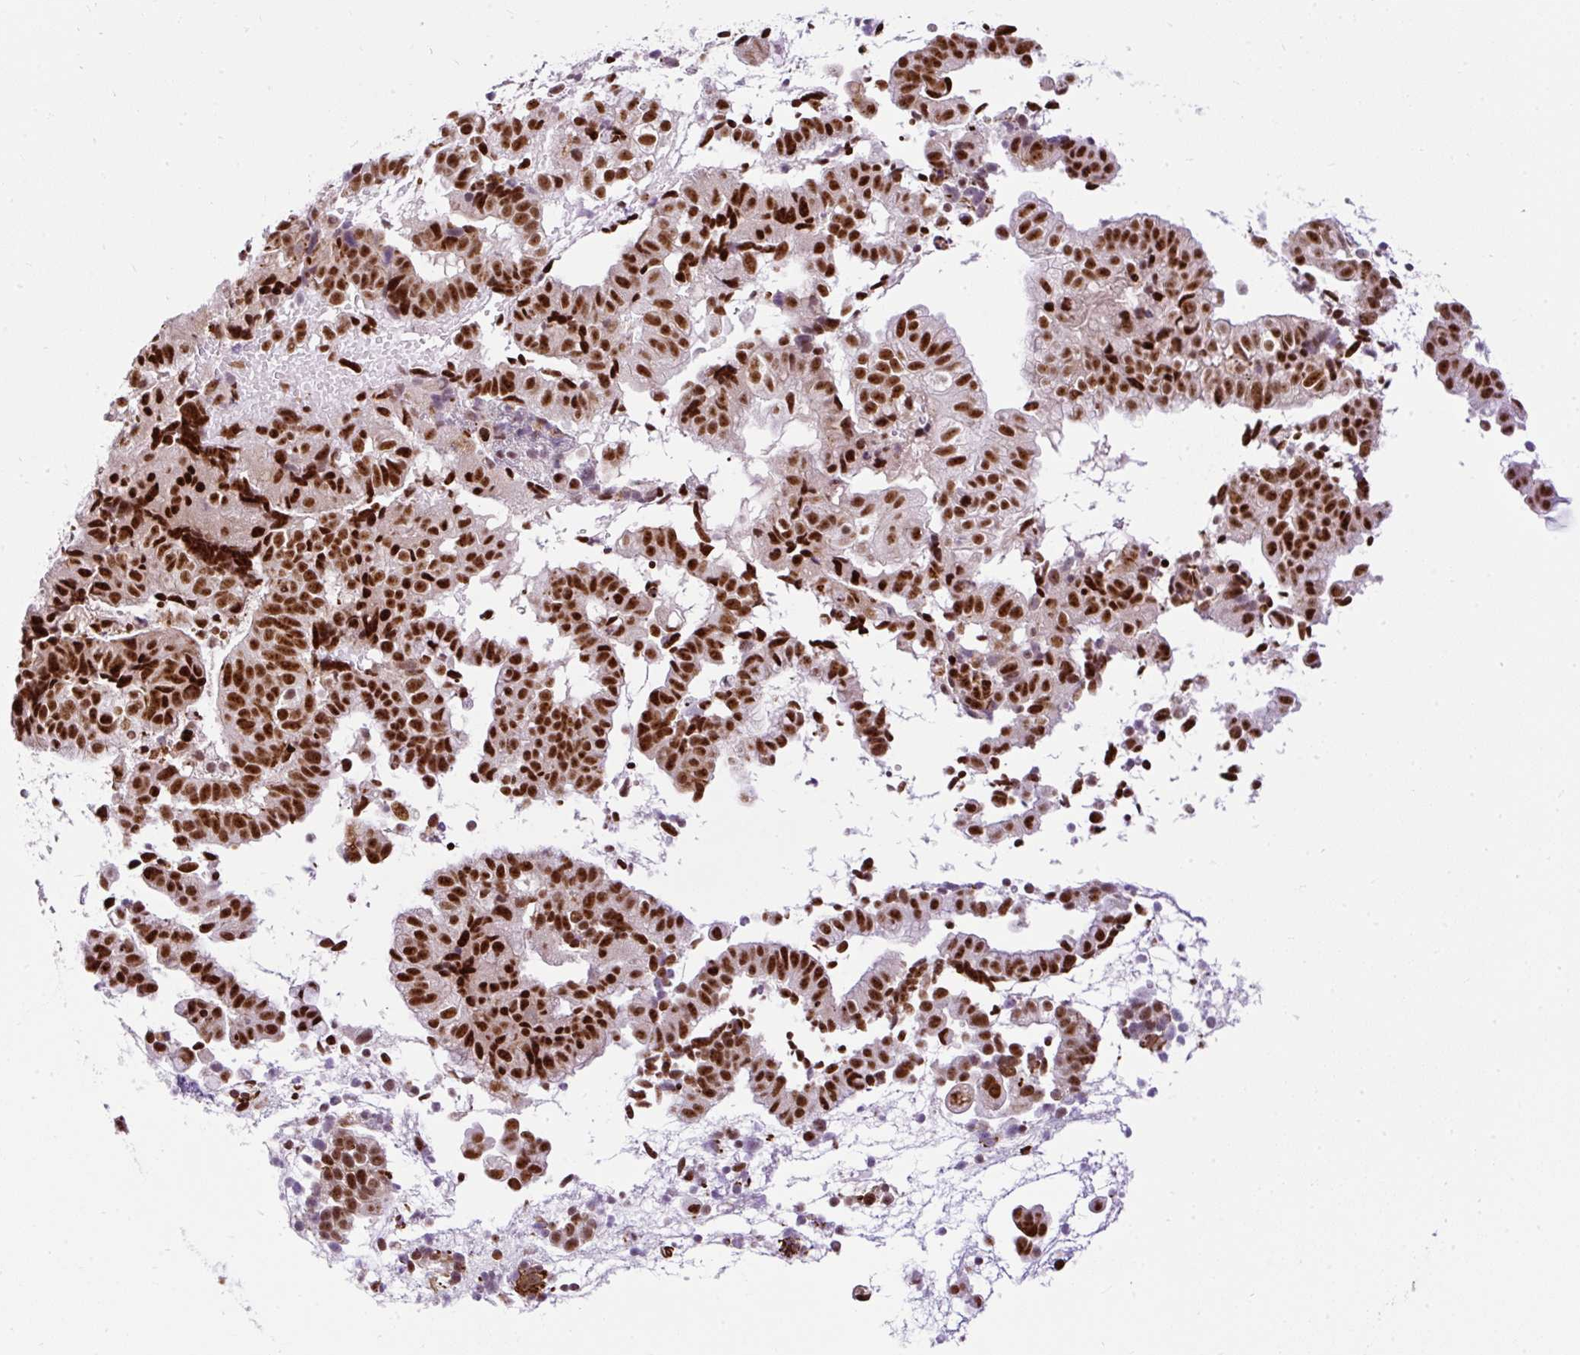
{"staining": {"intensity": "strong", "quantity": ">75%", "location": "nuclear"}, "tissue": "endometrial cancer", "cell_type": "Tumor cells", "image_type": "cancer", "snomed": [{"axis": "morphology", "description": "Adenocarcinoma, NOS"}, {"axis": "topography", "description": "Endometrium"}], "caption": "Human endometrial adenocarcinoma stained with a brown dye demonstrates strong nuclear positive expression in approximately >75% of tumor cells.", "gene": "LUC7L2", "patient": {"sex": "female", "age": 76}}